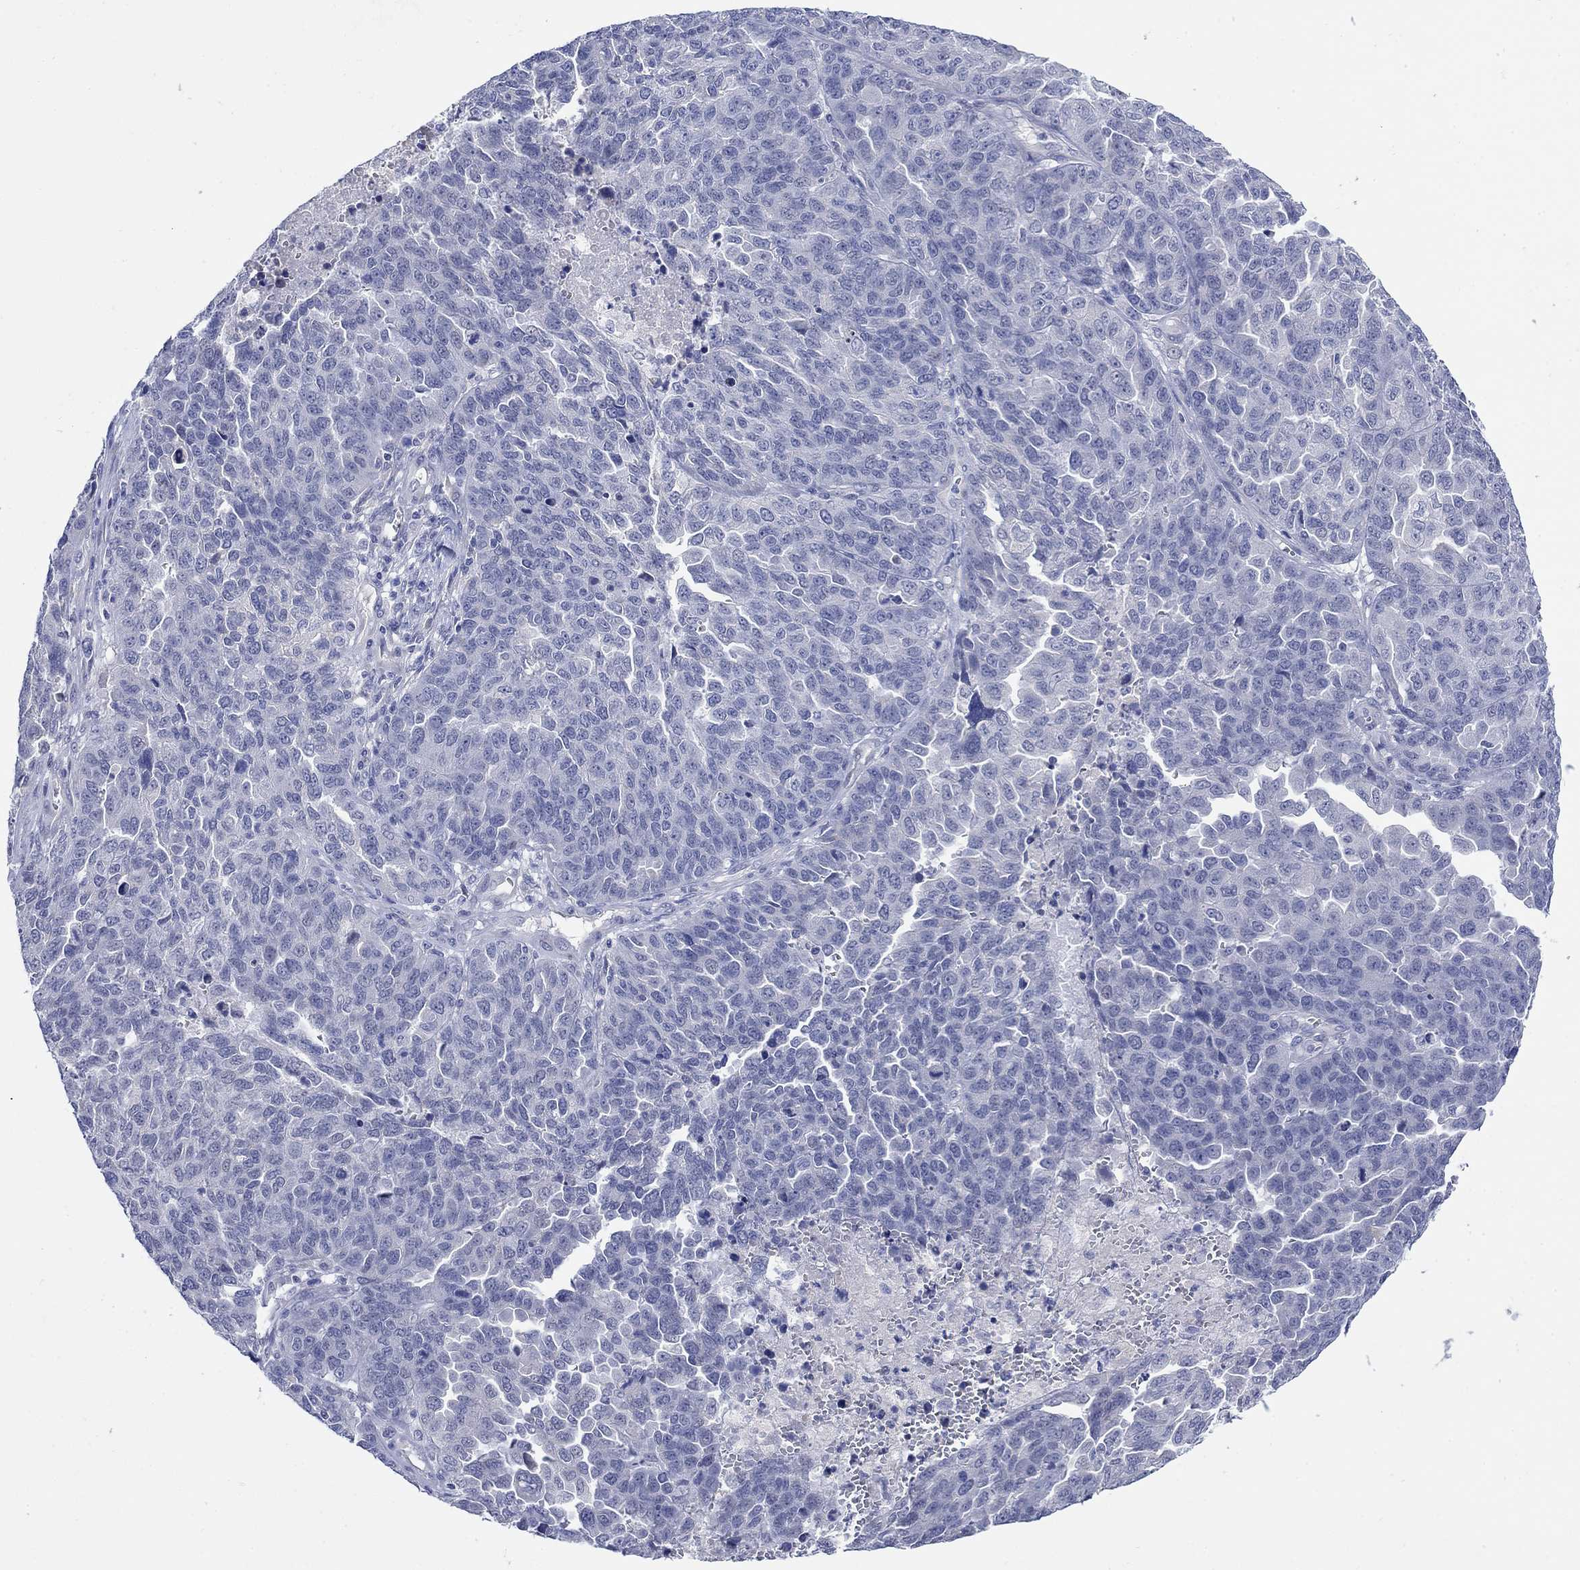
{"staining": {"intensity": "negative", "quantity": "none", "location": "none"}, "tissue": "ovarian cancer", "cell_type": "Tumor cells", "image_type": "cancer", "snomed": [{"axis": "morphology", "description": "Cystadenocarcinoma, serous, NOS"}, {"axis": "topography", "description": "Ovary"}], "caption": "High magnification brightfield microscopy of ovarian serous cystadenocarcinoma stained with DAB (brown) and counterstained with hematoxylin (blue): tumor cells show no significant staining.", "gene": "KRT222", "patient": {"sex": "female", "age": 87}}